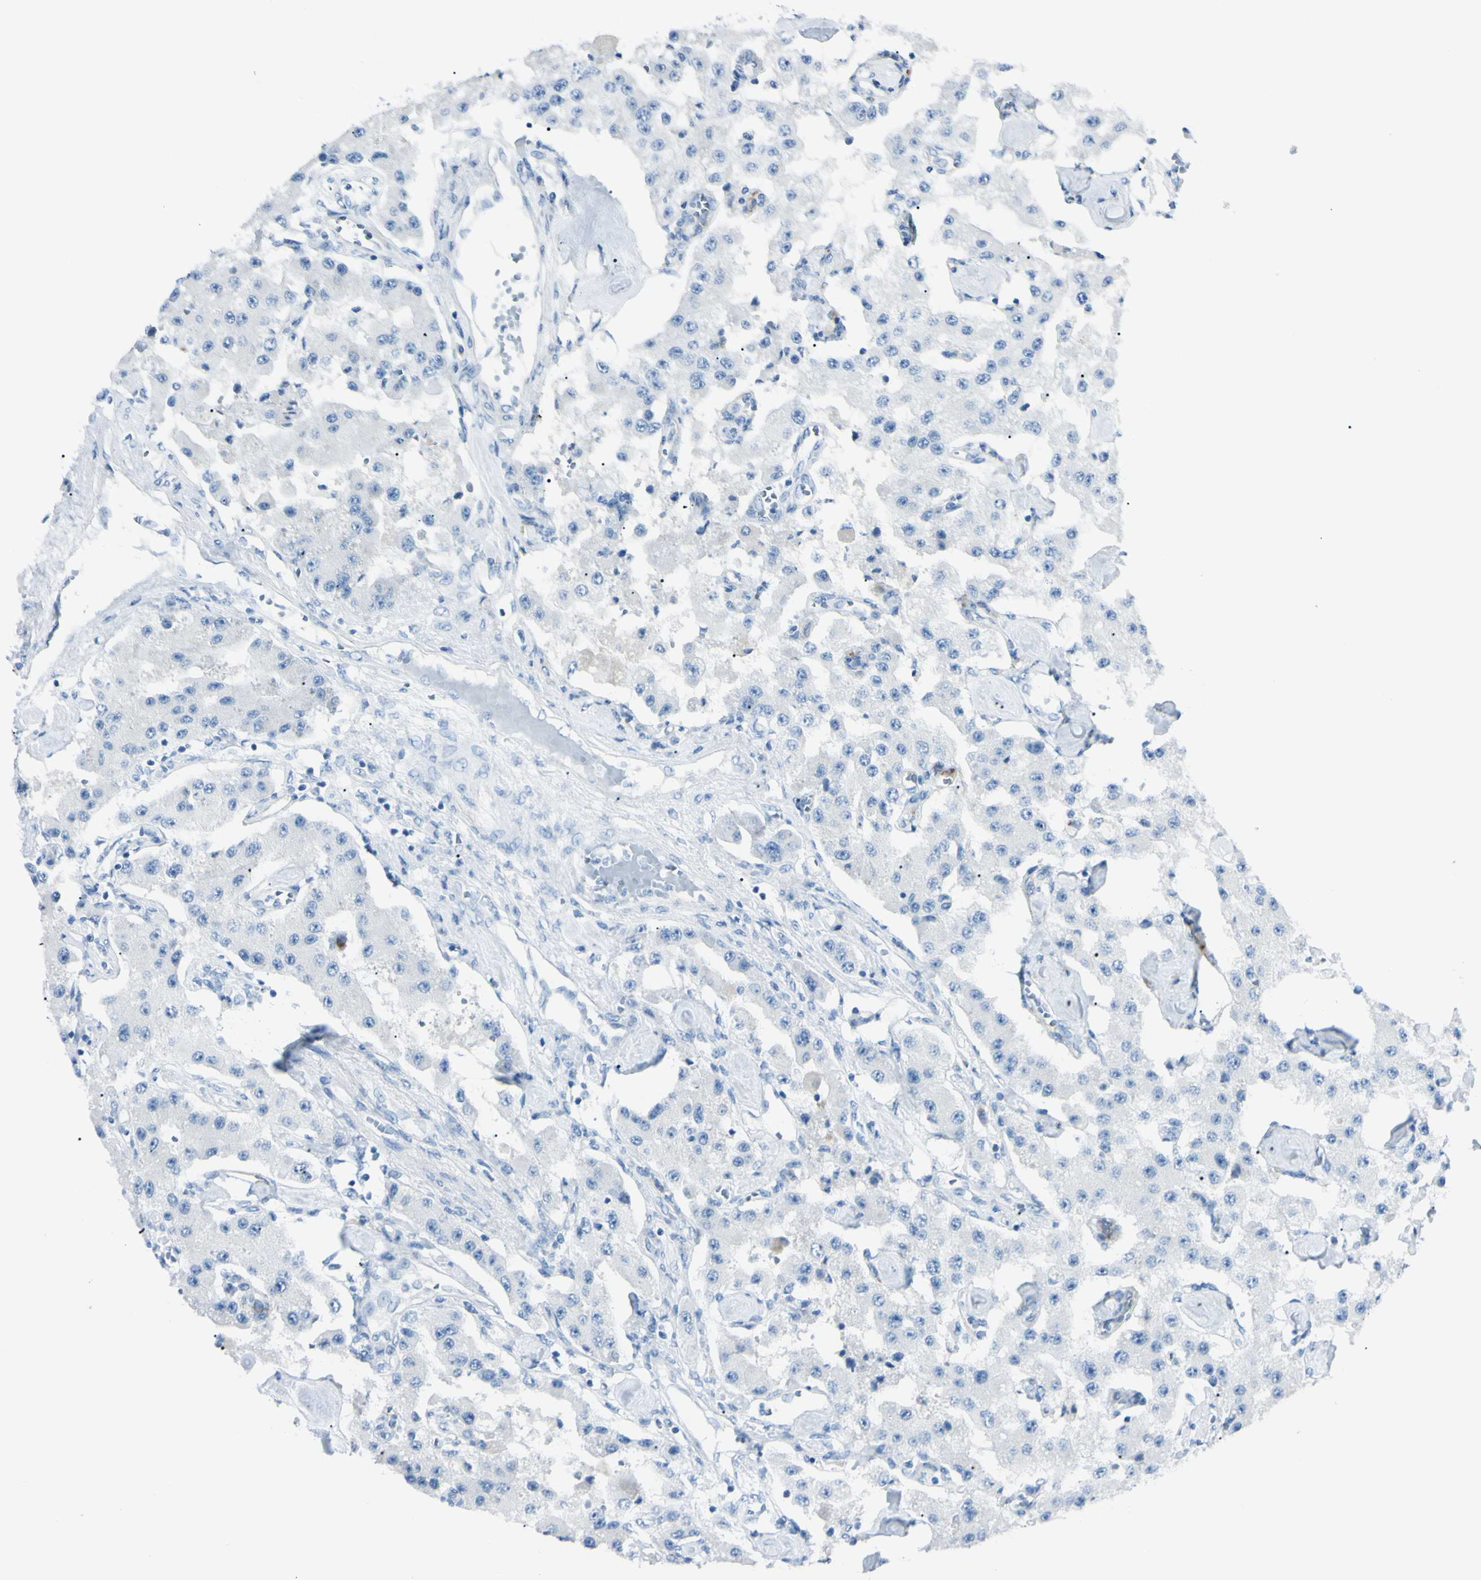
{"staining": {"intensity": "negative", "quantity": "none", "location": "none"}, "tissue": "carcinoid", "cell_type": "Tumor cells", "image_type": "cancer", "snomed": [{"axis": "morphology", "description": "Carcinoid, malignant, NOS"}, {"axis": "topography", "description": "Pancreas"}], "caption": "A high-resolution photomicrograph shows IHC staining of carcinoid (malignant), which exhibits no significant staining in tumor cells. (Brightfield microscopy of DAB (3,3'-diaminobenzidine) immunohistochemistry at high magnification).", "gene": "FOLH1", "patient": {"sex": "male", "age": 41}}